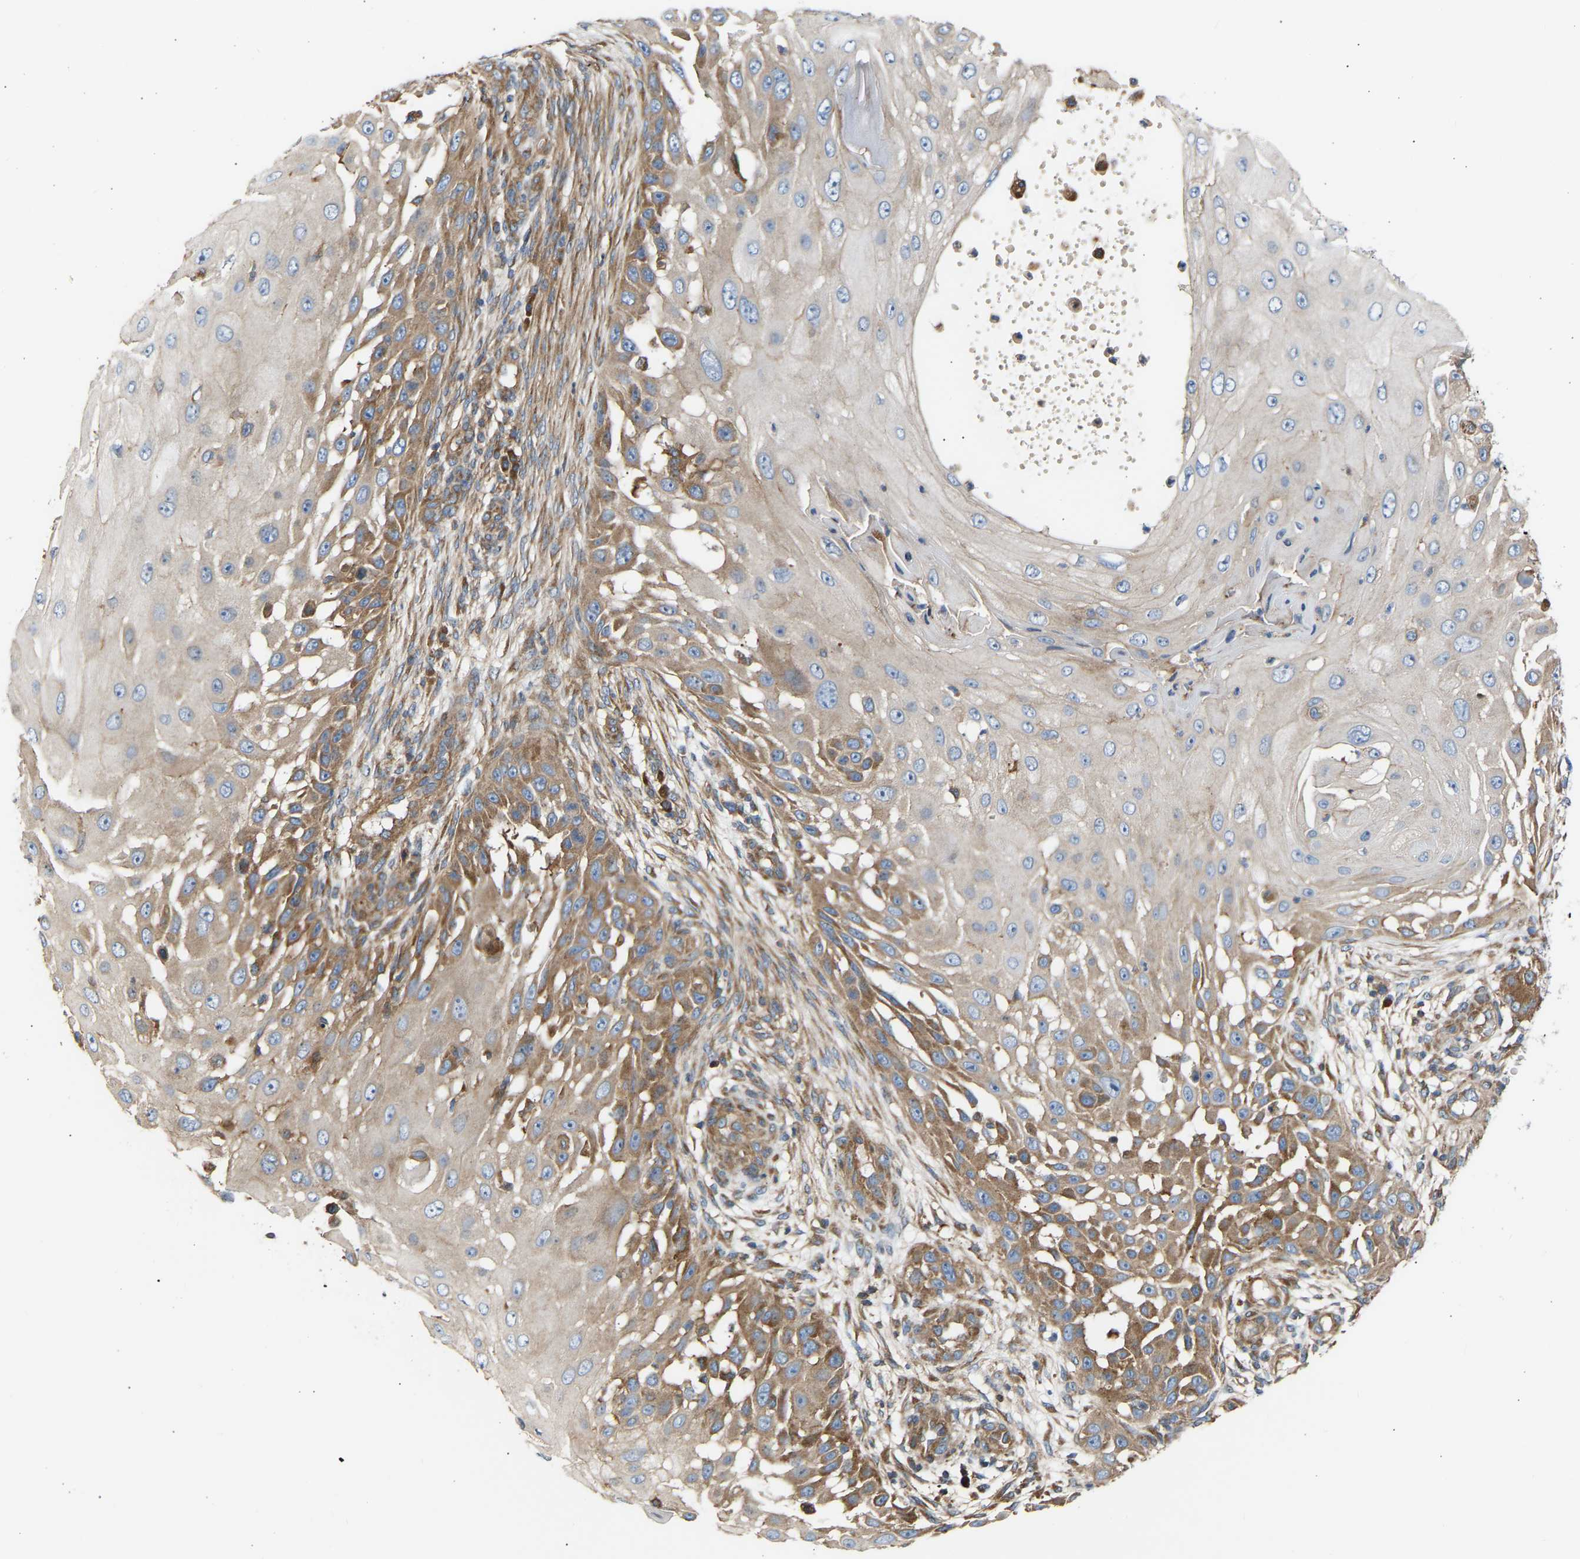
{"staining": {"intensity": "moderate", "quantity": ">75%", "location": "cytoplasmic/membranous"}, "tissue": "skin cancer", "cell_type": "Tumor cells", "image_type": "cancer", "snomed": [{"axis": "morphology", "description": "Squamous cell carcinoma, NOS"}, {"axis": "topography", "description": "Skin"}], "caption": "Skin cancer (squamous cell carcinoma) was stained to show a protein in brown. There is medium levels of moderate cytoplasmic/membranous positivity in about >75% of tumor cells.", "gene": "GCN1", "patient": {"sex": "female", "age": 44}}